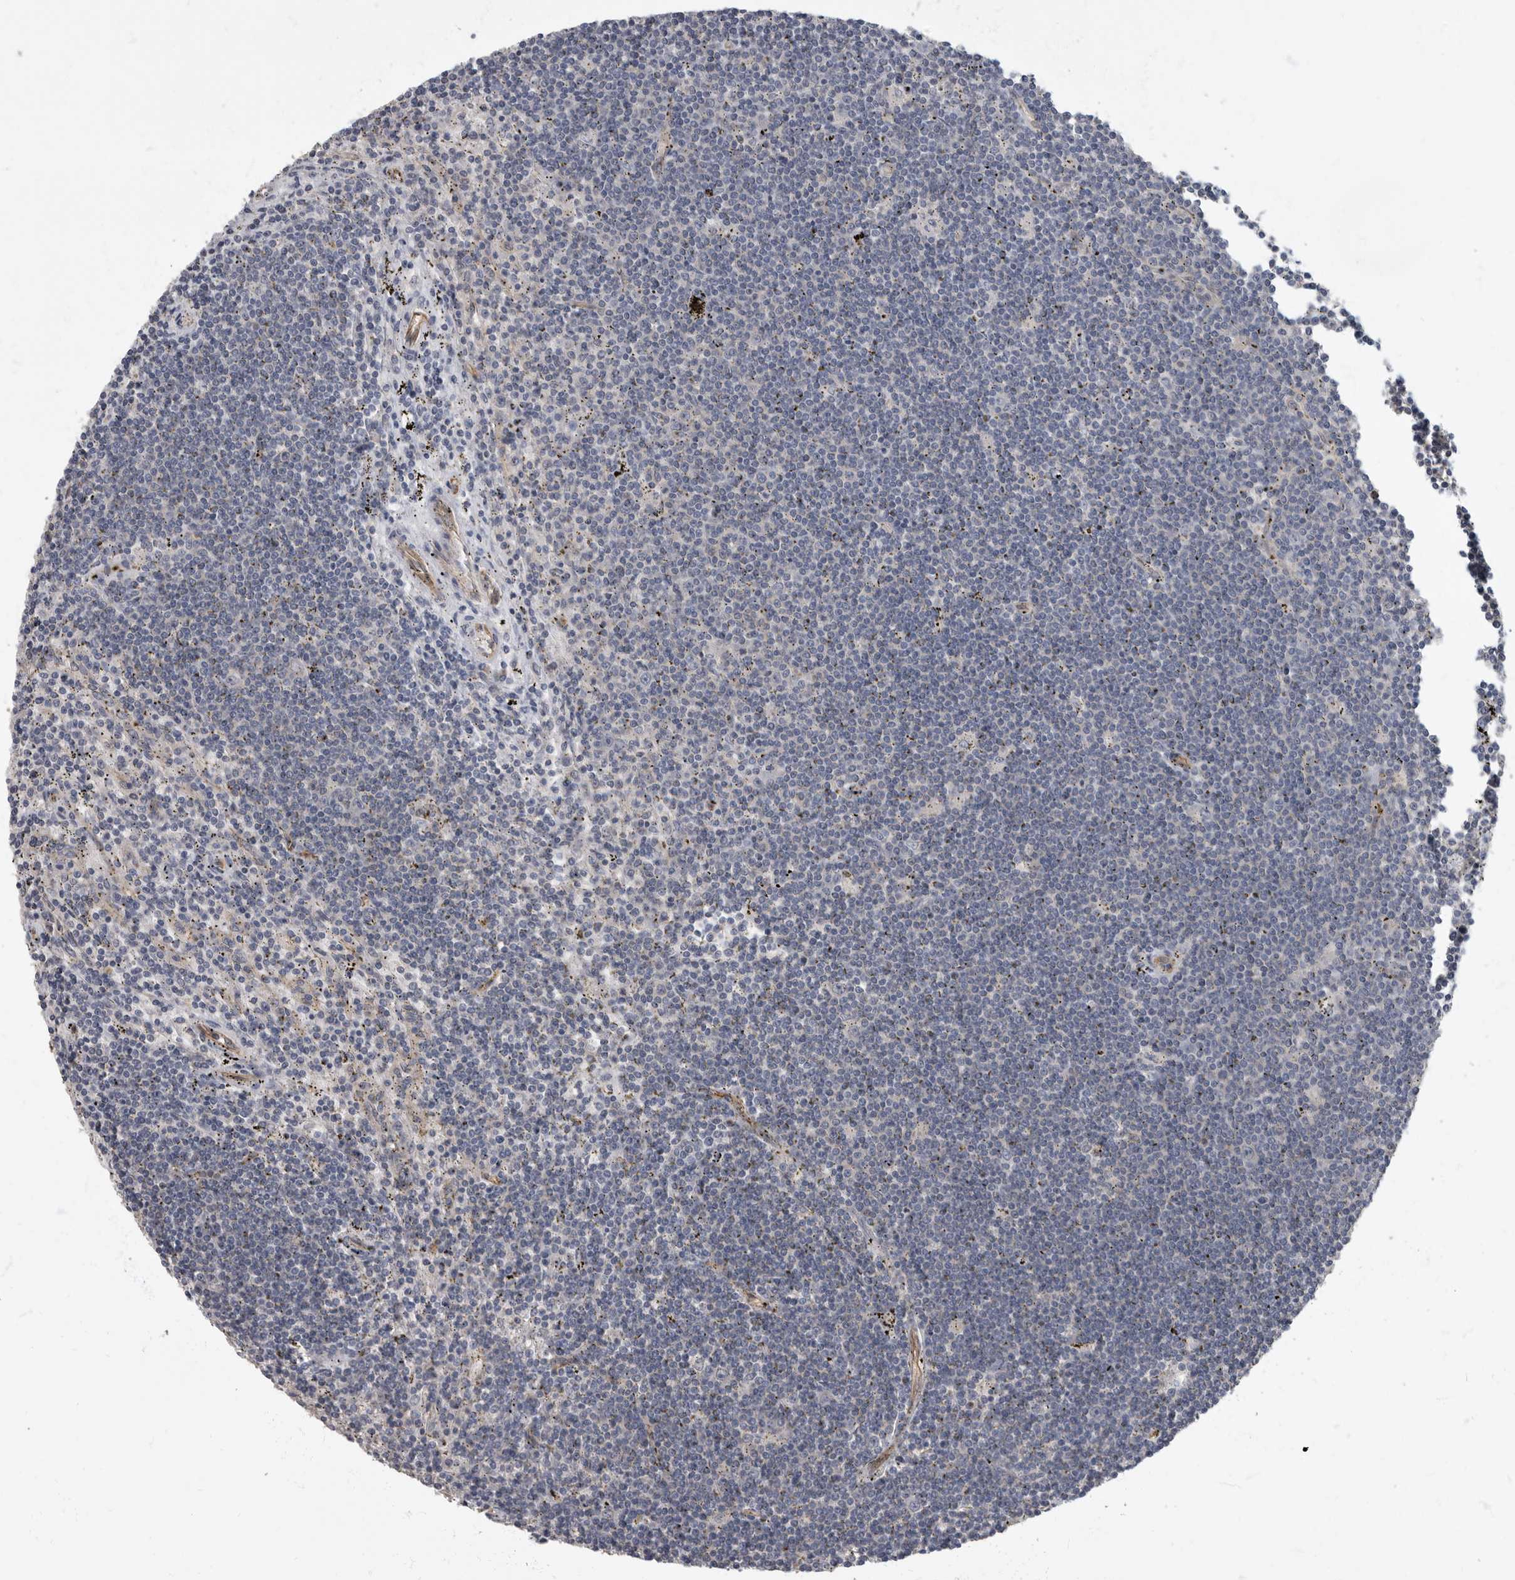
{"staining": {"intensity": "negative", "quantity": "none", "location": "none"}, "tissue": "lymphoma", "cell_type": "Tumor cells", "image_type": "cancer", "snomed": [{"axis": "morphology", "description": "Malignant lymphoma, non-Hodgkin's type, Low grade"}, {"axis": "topography", "description": "Spleen"}], "caption": "Immunohistochemistry (IHC) micrograph of human lymphoma stained for a protein (brown), which demonstrates no expression in tumor cells. Nuclei are stained in blue.", "gene": "PDK1", "patient": {"sex": "male", "age": 76}}